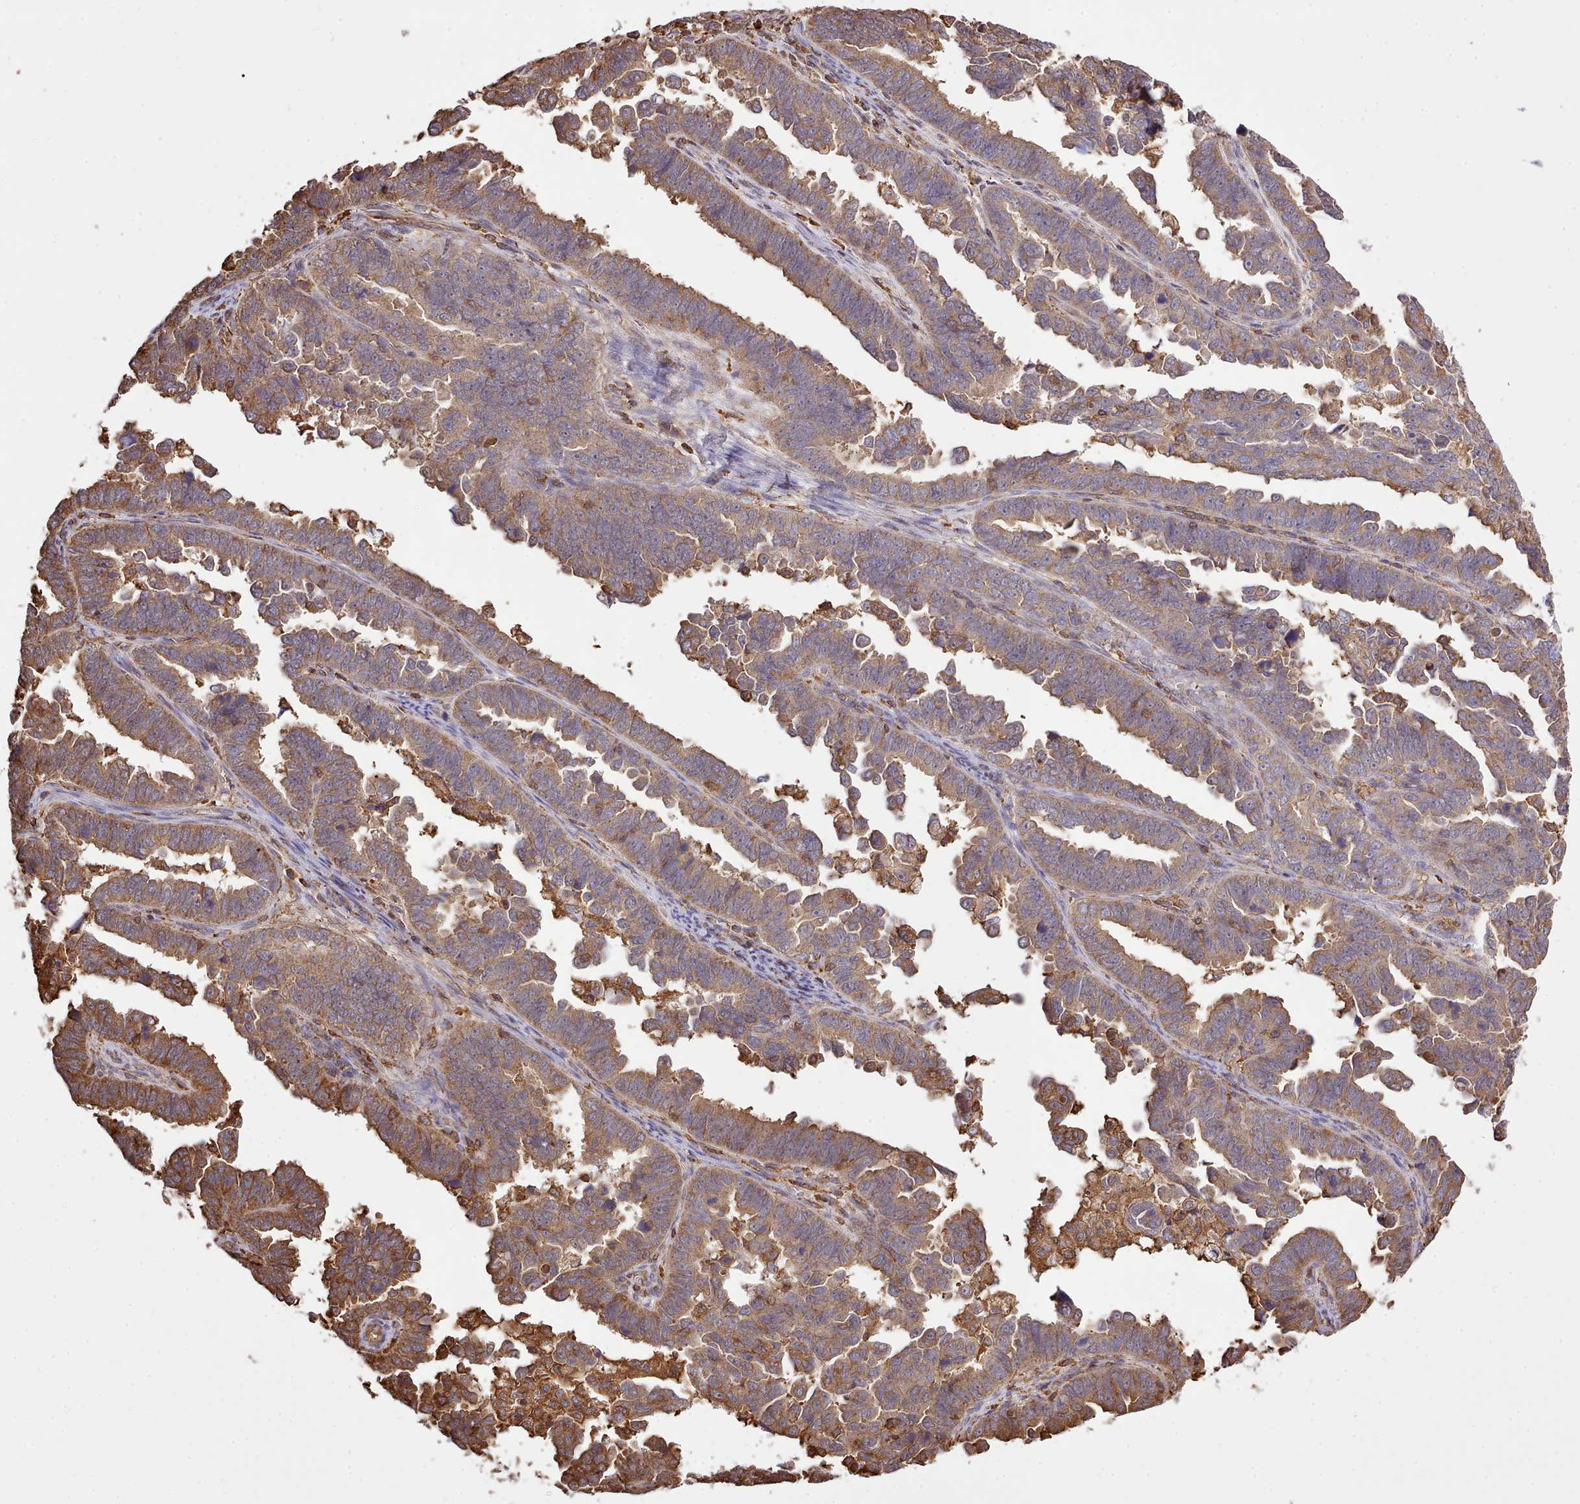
{"staining": {"intensity": "moderate", "quantity": ">75%", "location": "cytoplasmic/membranous"}, "tissue": "endometrial cancer", "cell_type": "Tumor cells", "image_type": "cancer", "snomed": [{"axis": "morphology", "description": "Adenocarcinoma, NOS"}, {"axis": "topography", "description": "Endometrium"}], "caption": "Immunohistochemical staining of human adenocarcinoma (endometrial) shows moderate cytoplasmic/membranous protein staining in approximately >75% of tumor cells.", "gene": "CAPZA1", "patient": {"sex": "female", "age": 75}}